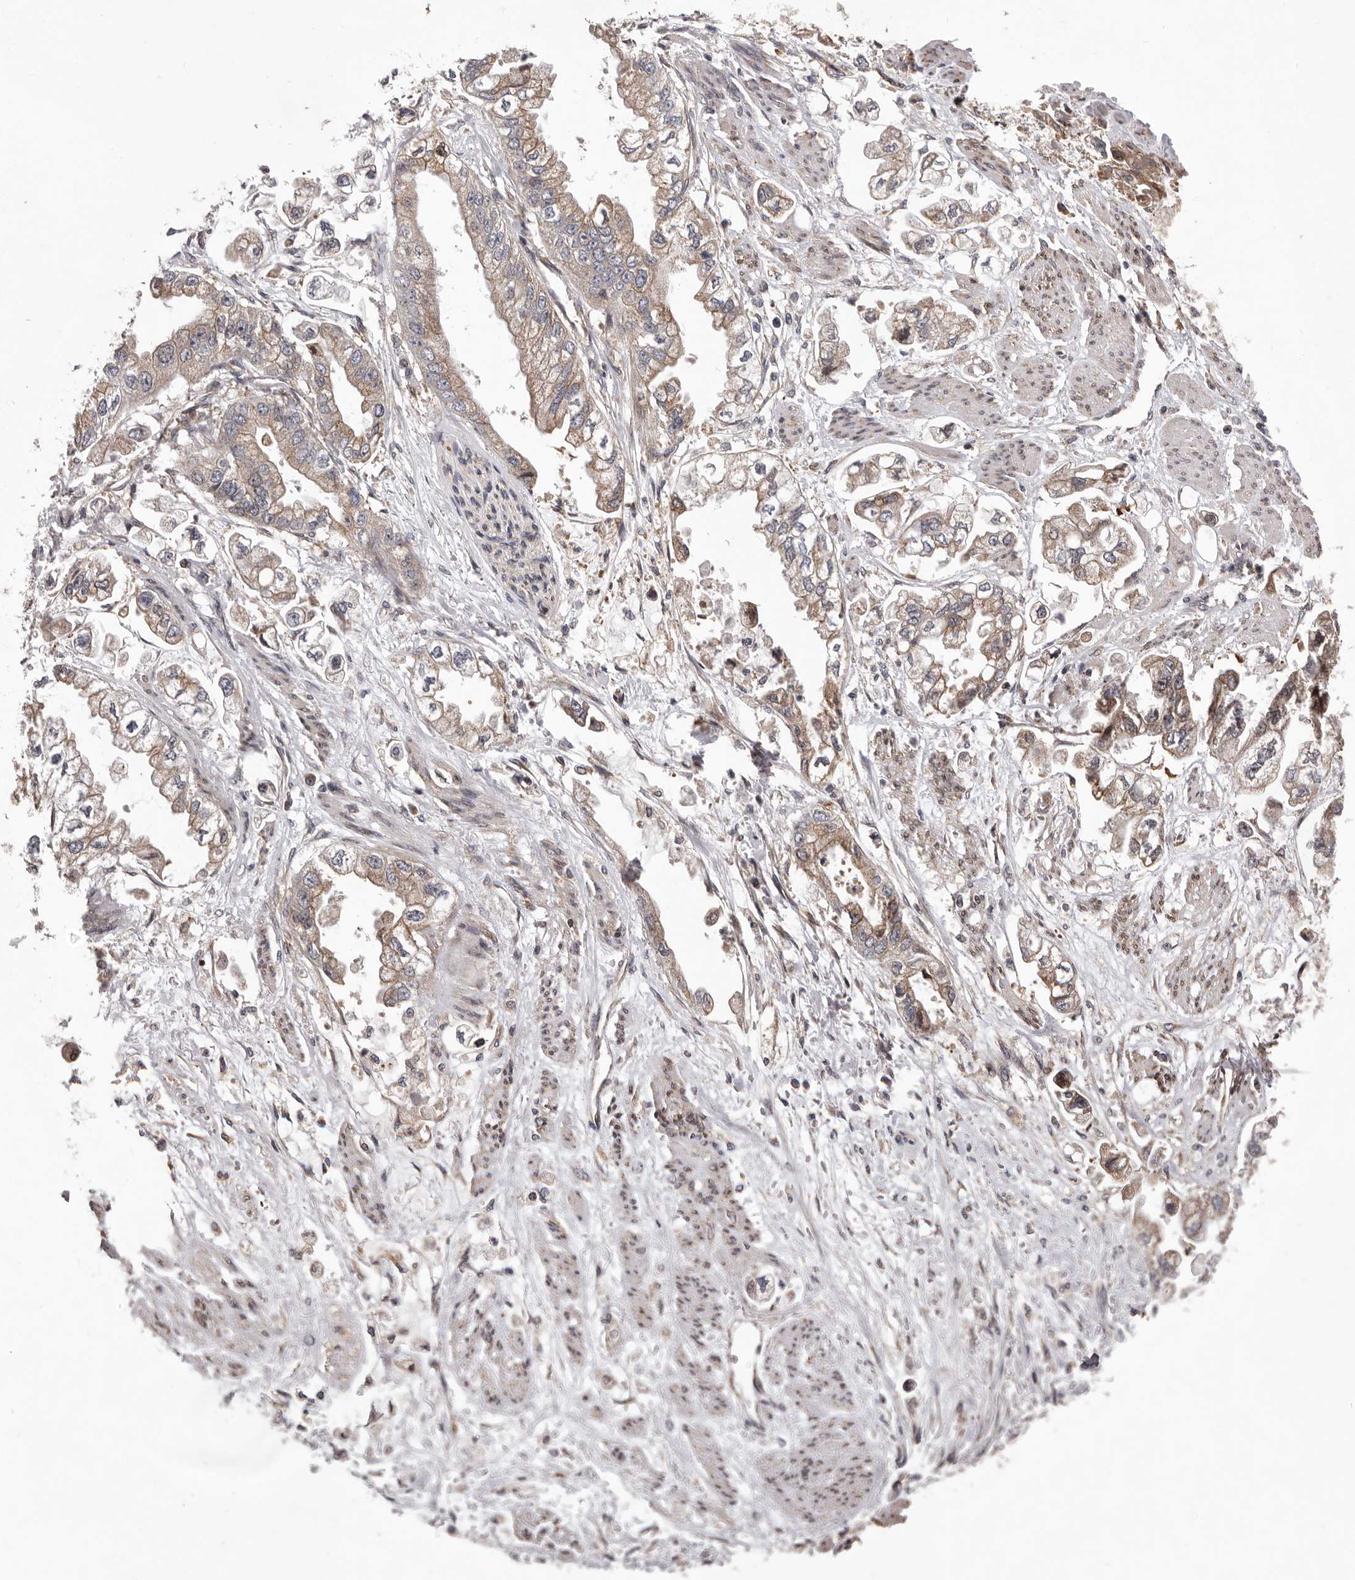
{"staining": {"intensity": "moderate", "quantity": ">75%", "location": "cytoplasmic/membranous"}, "tissue": "stomach cancer", "cell_type": "Tumor cells", "image_type": "cancer", "snomed": [{"axis": "morphology", "description": "Adenocarcinoma, NOS"}, {"axis": "topography", "description": "Stomach"}], "caption": "High-magnification brightfield microscopy of adenocarcinoma (stomach) stained with DAB (brown) and counterstained with hematoxylin (blue). tumor cells exhibit moderate cytoplasmic/membranous staining is identified in about>75% of cells.", "gene": "GADD45B", "patient": {"sex": "male", "age": 62}}